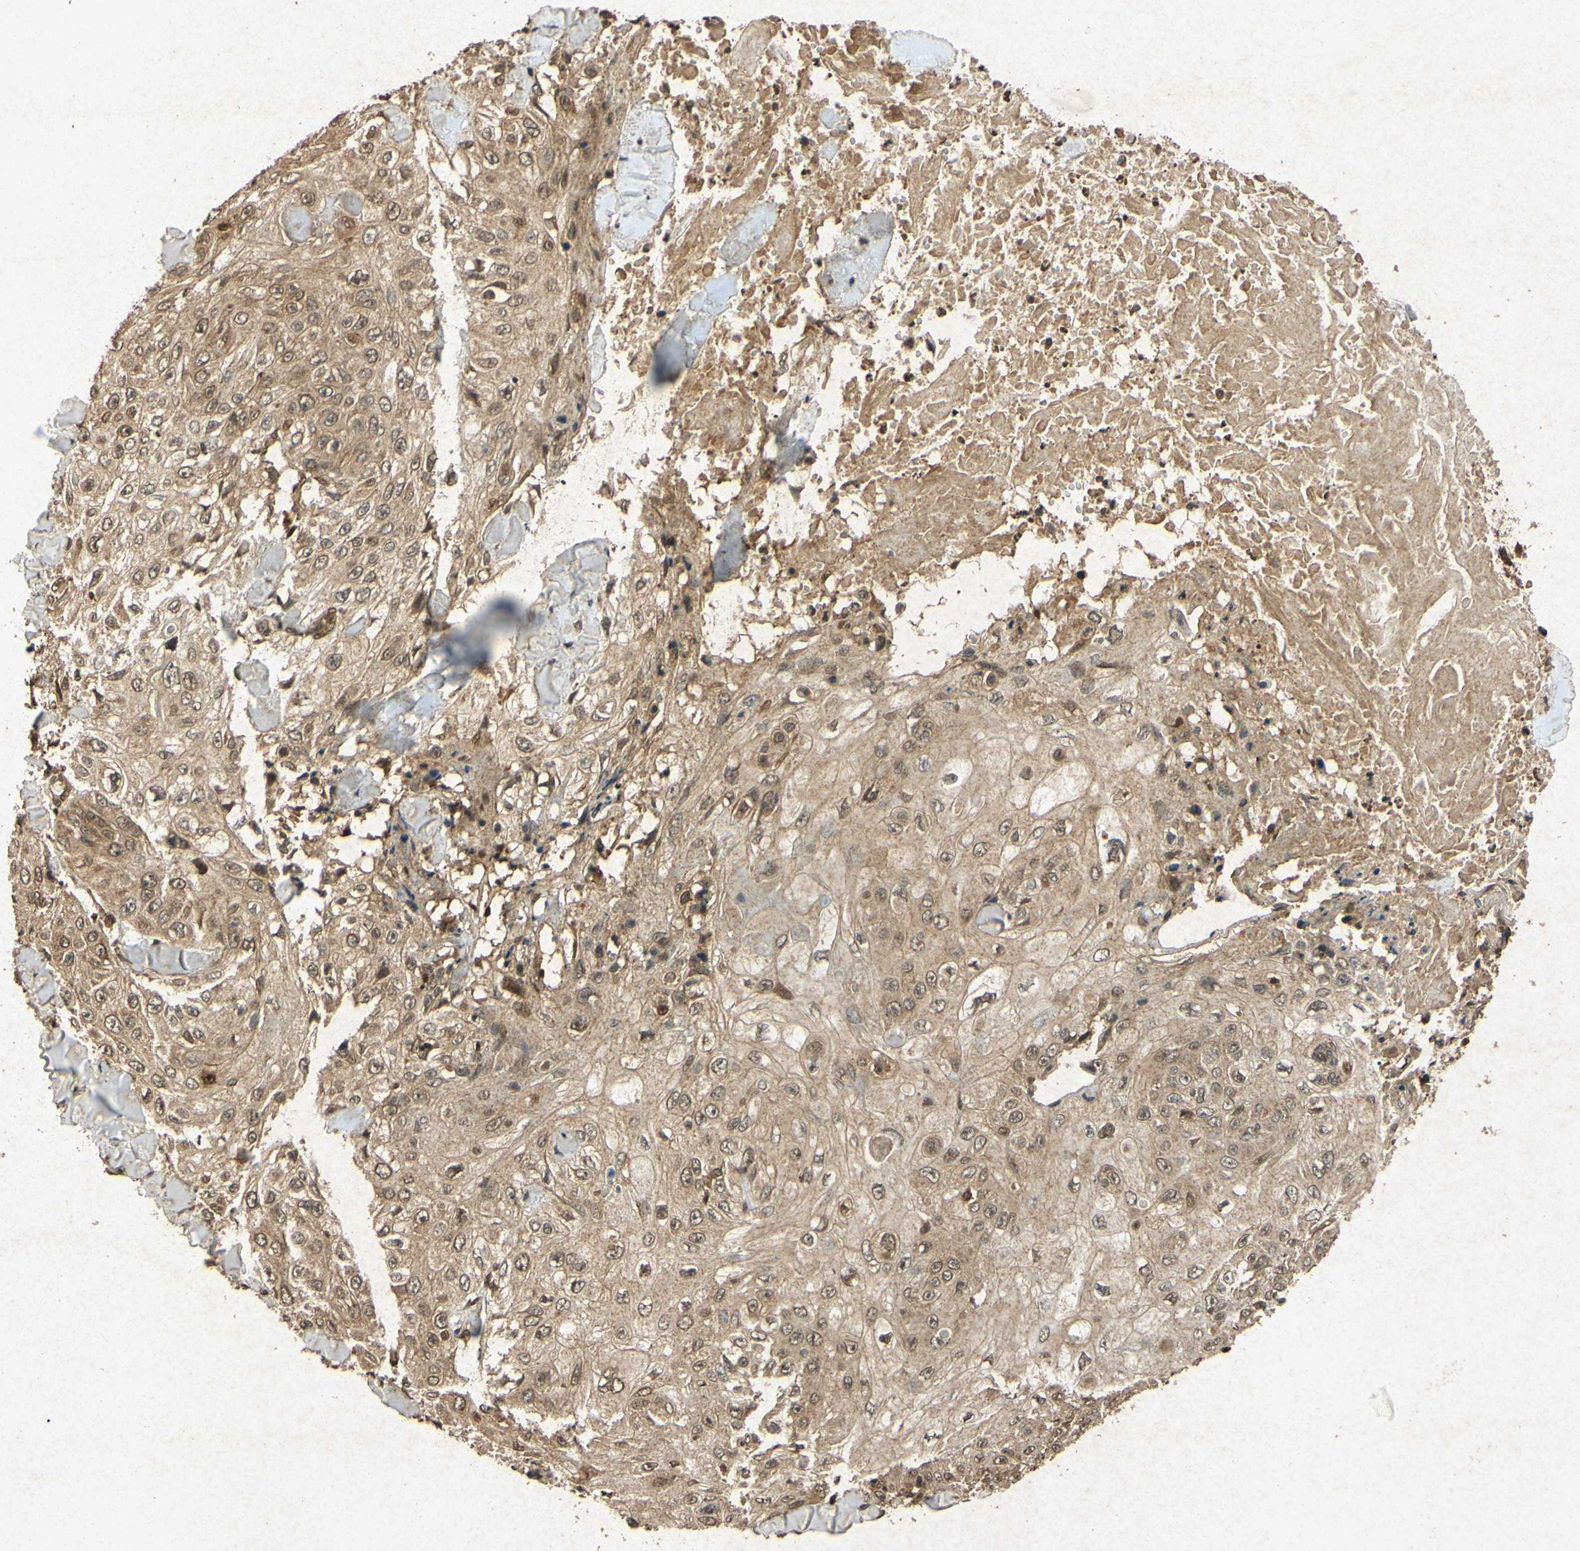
{"staining": {"intensity": "moderate", "quantity": ">75%", "location": "cytoplasmic/membranous,nuclear"}, "tissue": "skin cancer", "cell_type": "Tumor cells", "image_type": "cancer", "snomed": [{"axis": "morphology", "description": "Squamous cell carcinoma, NOS"}, {"axis": "topography", "description": "Skin"}], "caption": "Protein staining of skin squamous cell carcinoma tissue displays moderate cytoplasmic/membranous and nuclear staining in about >75% of tumor cells.", "gene": "ATP6V1H", "patient": {"sex": "male", "age": 86}}